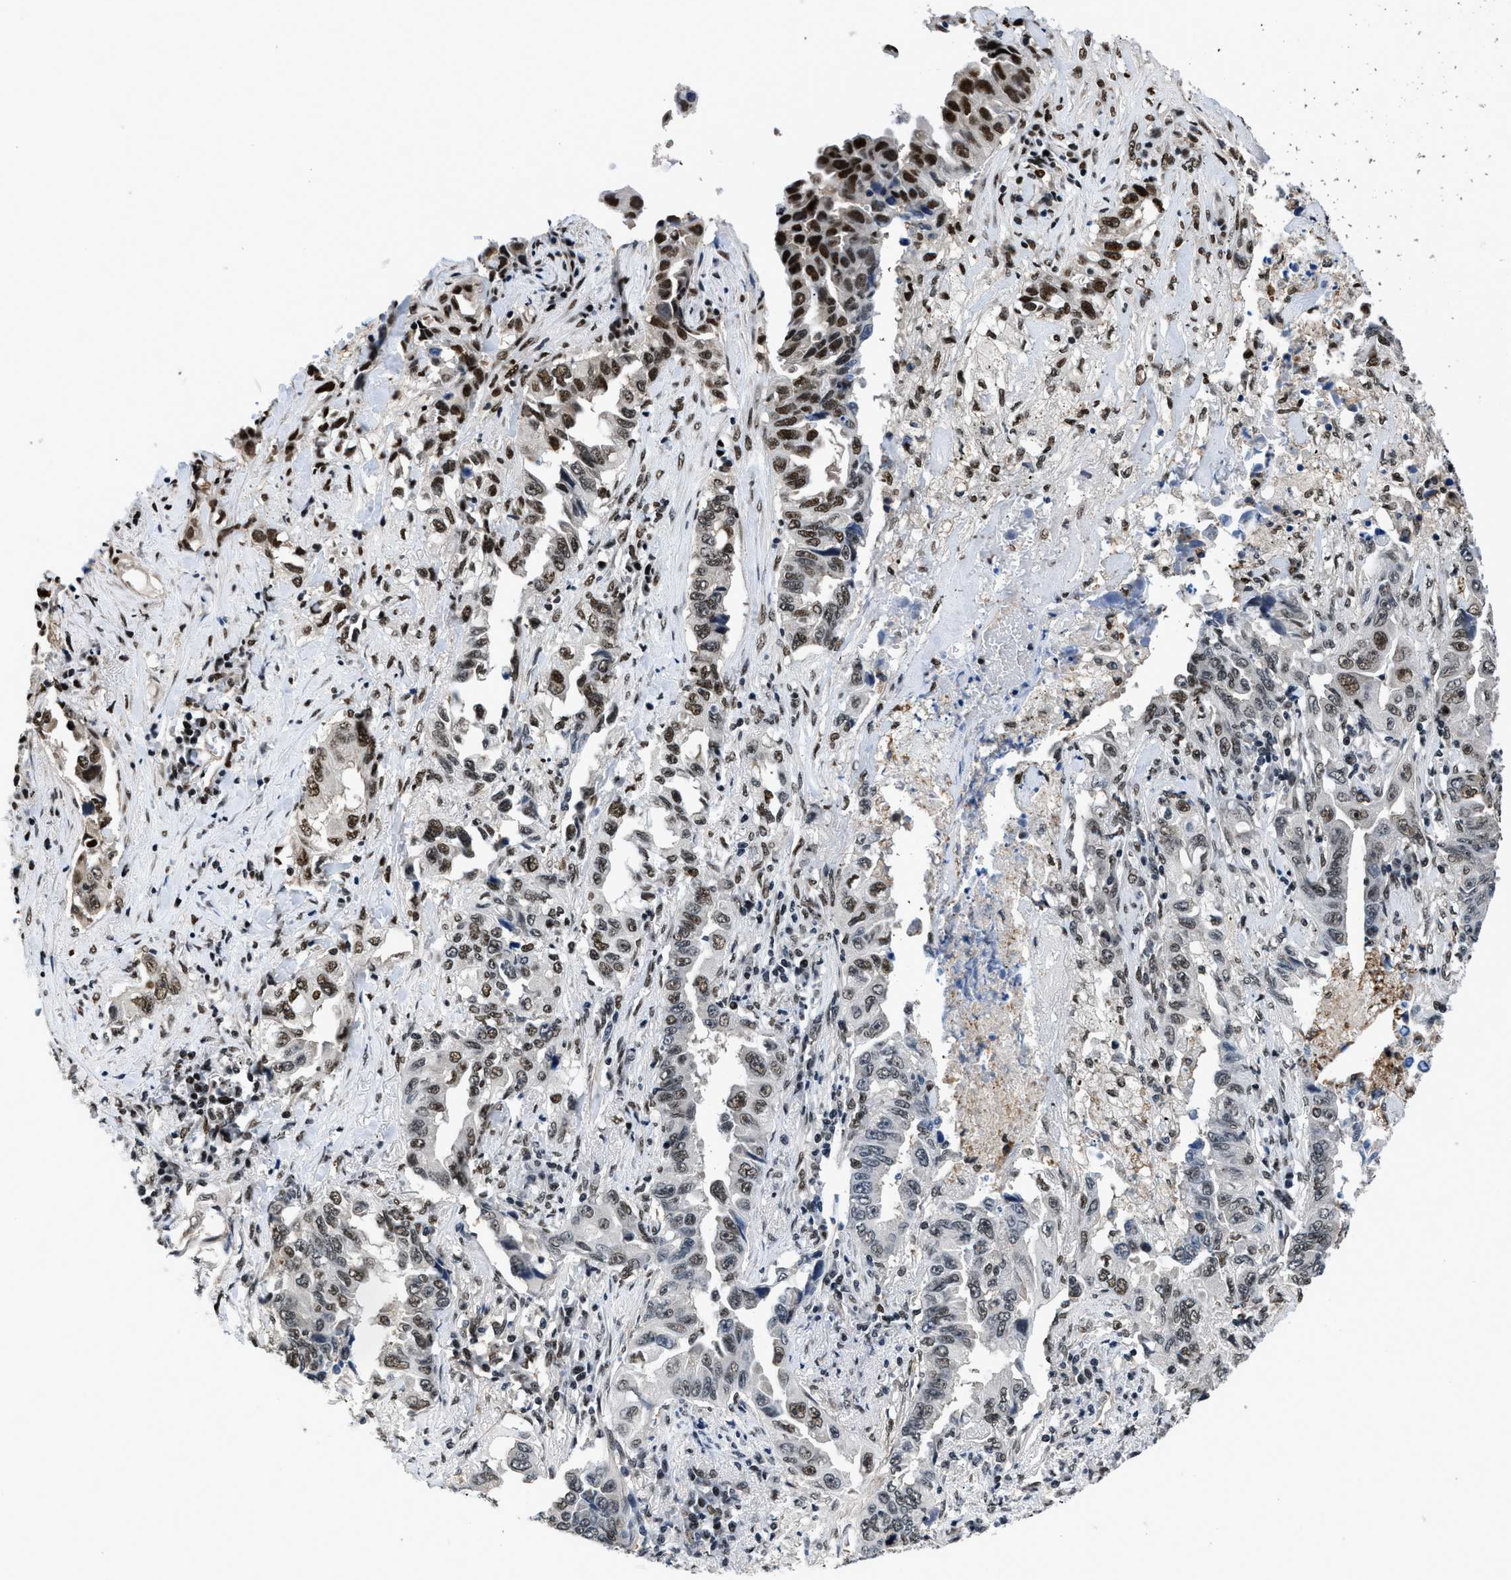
{"staining": {"intensity": "strong", "quantity": ">75%", "location": "nuclear"}, "tissue": "lung cancer", "cell_type": "Tumor cells", "image_type": "cancer", "snomed": [{"axis": "morphology", "description": "Adenocarcinoma, NOS"}, {"axis": "topography", "description": "Lung"}], "caption": "Immunohistochemical staining of human lung cancer (adenocarcinoma) displays high levels of strong nuclear expression in approximately >75% of tumor cells.", "gene": "HNRNPH2", "patient": {"sex": "female", "age": 51}}